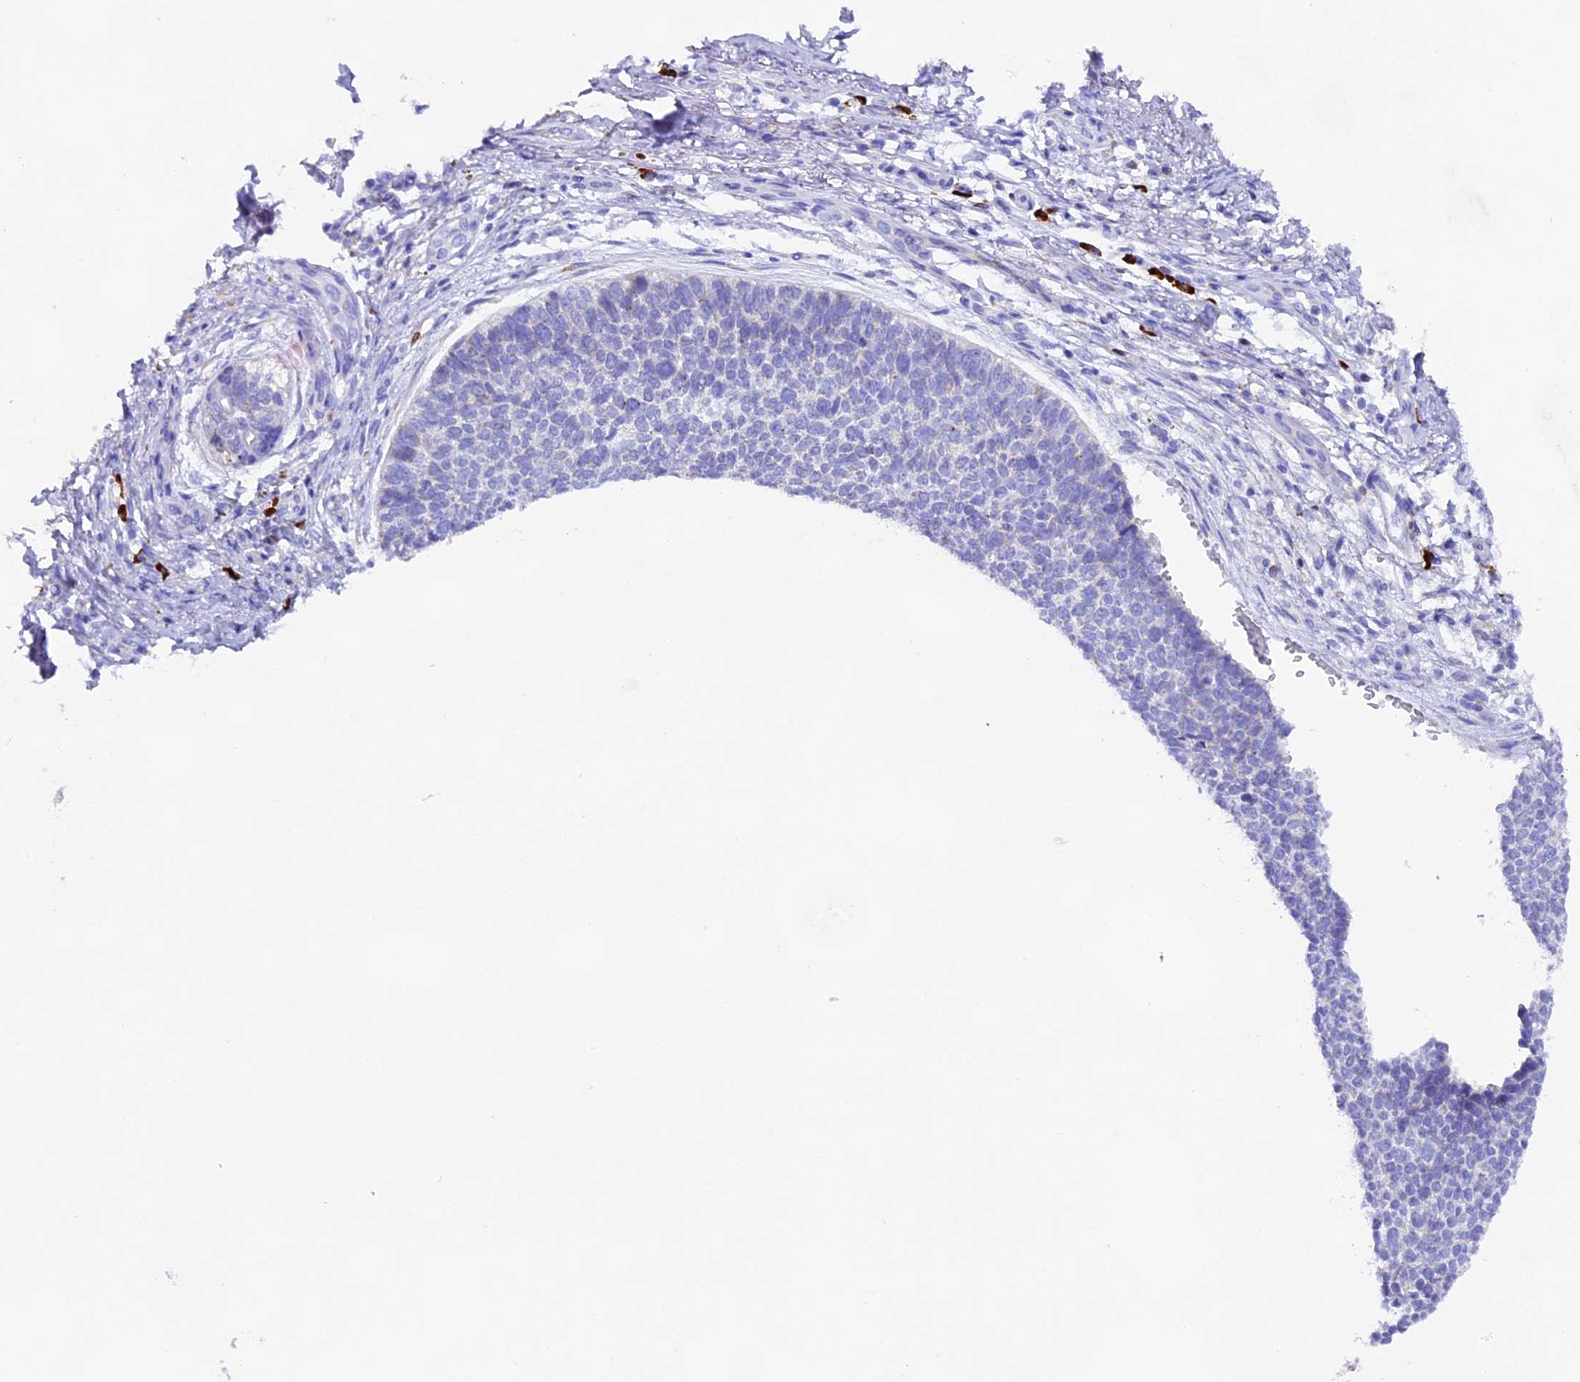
{"staining": {"intensity": "negative", "quantity": "none", "location": "none"}, "tissue": "skin cancer", "cell_type": "Tumor cells", "image_type": "cancer", "snomed": [{"axis": "morphology", "description": "Basal cell carcinoma"}, {"axis": "topography", "description": "Skin"}], "caption": "Immunohistochemistry (IHC) micrograph of neoplastic tissue: skin cancer (basal cell carcinoma) stained with DAB demonstrates no significant protein staining in tumor cells.", "gene": "FKBP11", "patient": {"sex": "female", "age": 84}}